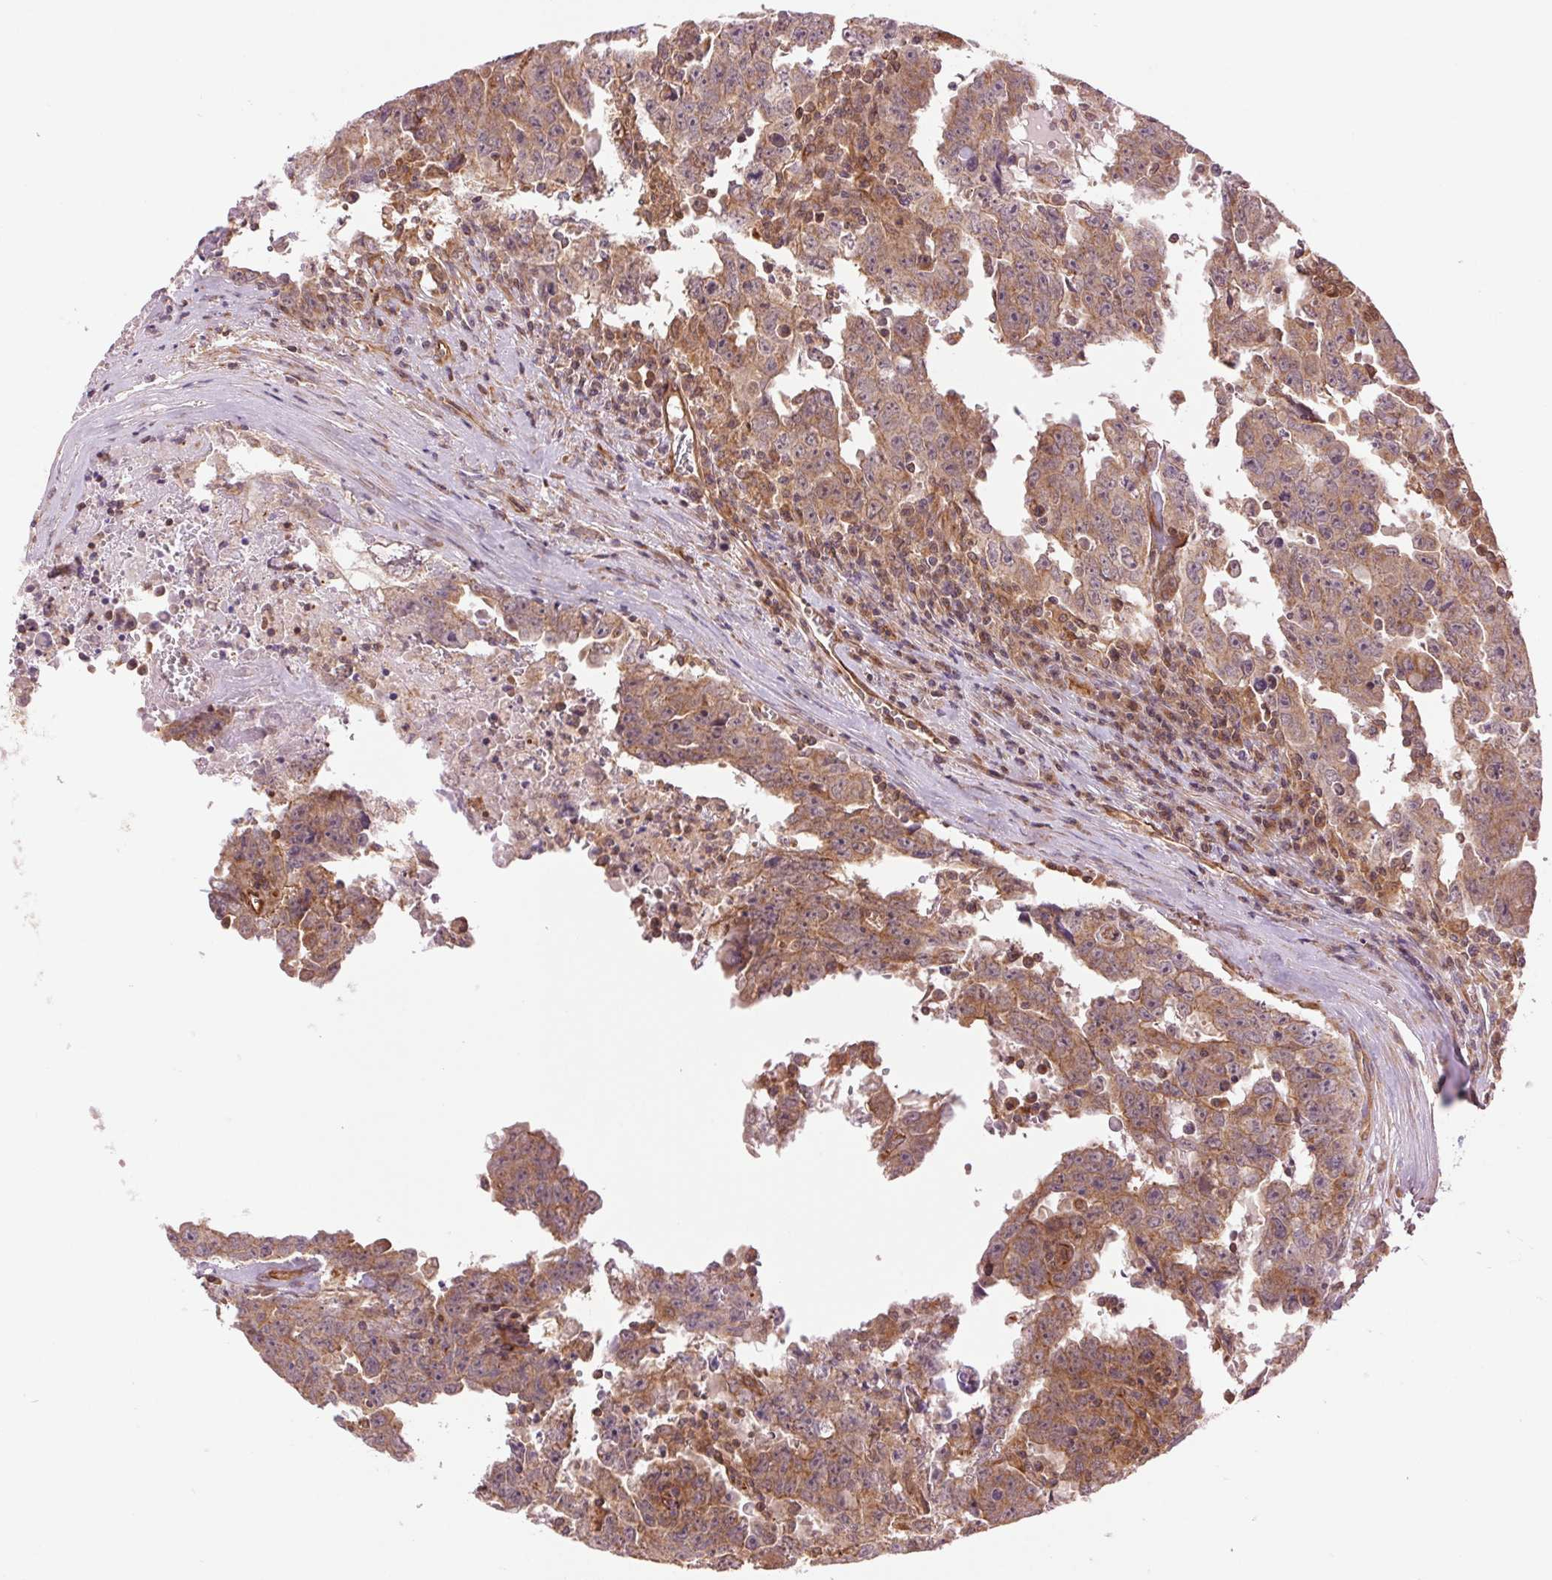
{"staining": {"intensity": "moderate", "quantity": ">75%", "location": "cytoplasmic/membranous"}, "tissue": "testis cancer", "cell_type": "Tumor cells", "image_type": "cancer", "snomed": [{"axis": "morphology", "description": "Carcinoma, Embryonal, NOS"}, {"axis": "topography", "description": "Testis"}], "caption": "Immunohistochemical staining of testis embryonal carcinoma demonstrates medium levels of moderate cytoplasmic/membranous protein expression in about >75% of tumor cells.", "gene": "STARD7", "patient": {"sex": "male", "age": 22}}